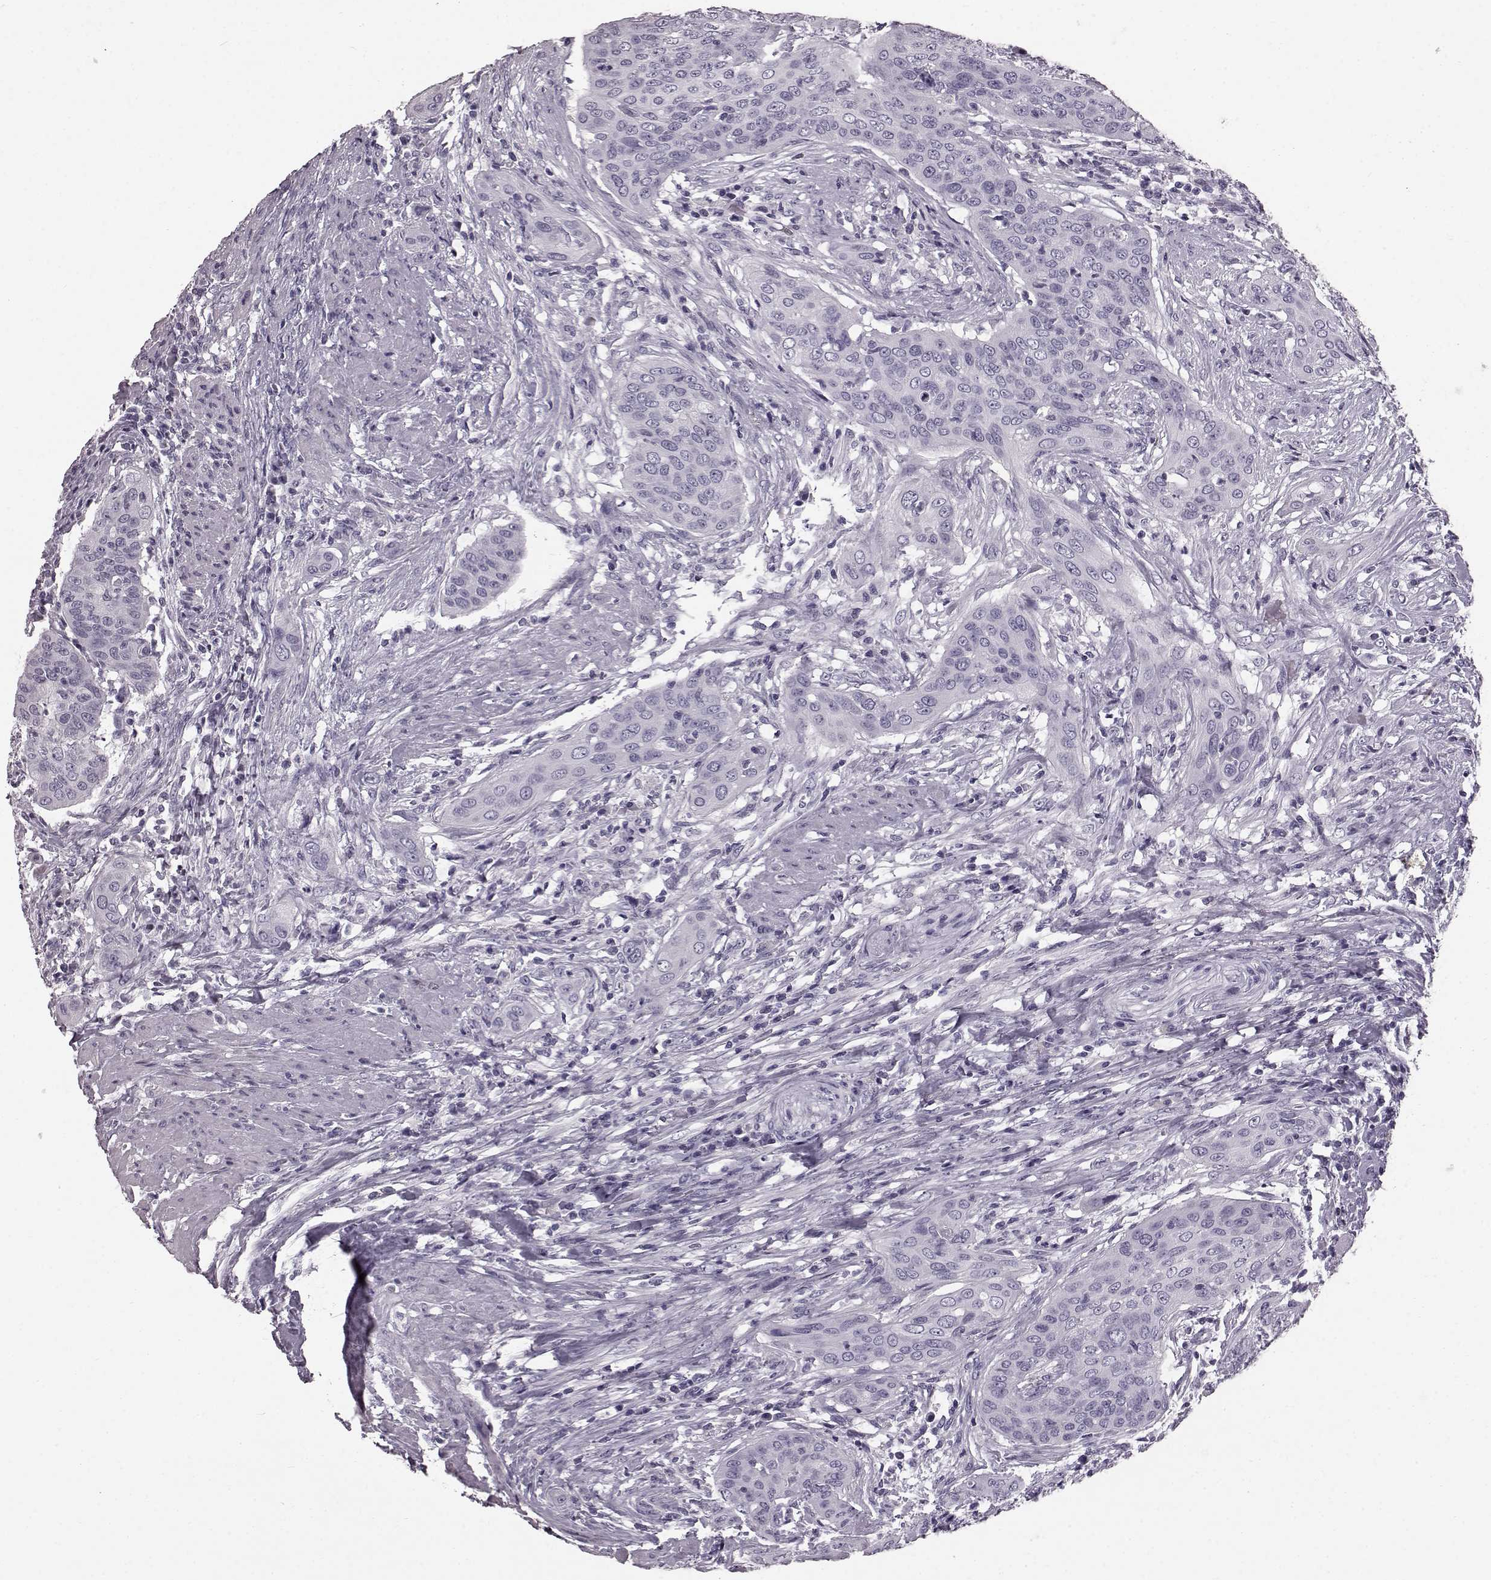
{"staining": {"intensity": "negative", "quantity": "none", "location": "none"}, "tissue": "urothelial cancer", "cell_type": "Tumor cells", "image_type": "cancer", "snomed": [{"axis": "morphology", "description": "Urothelial carcinoma, High grade"}, {"axis": "topography", "description": "Urinary bladder"}], "caption": "An image of human high-grade urothelial carcinoma is negative for staining in tumor cells.", "gene": "TCHHL1", "patient": {"sex": "male", "age": 82}}